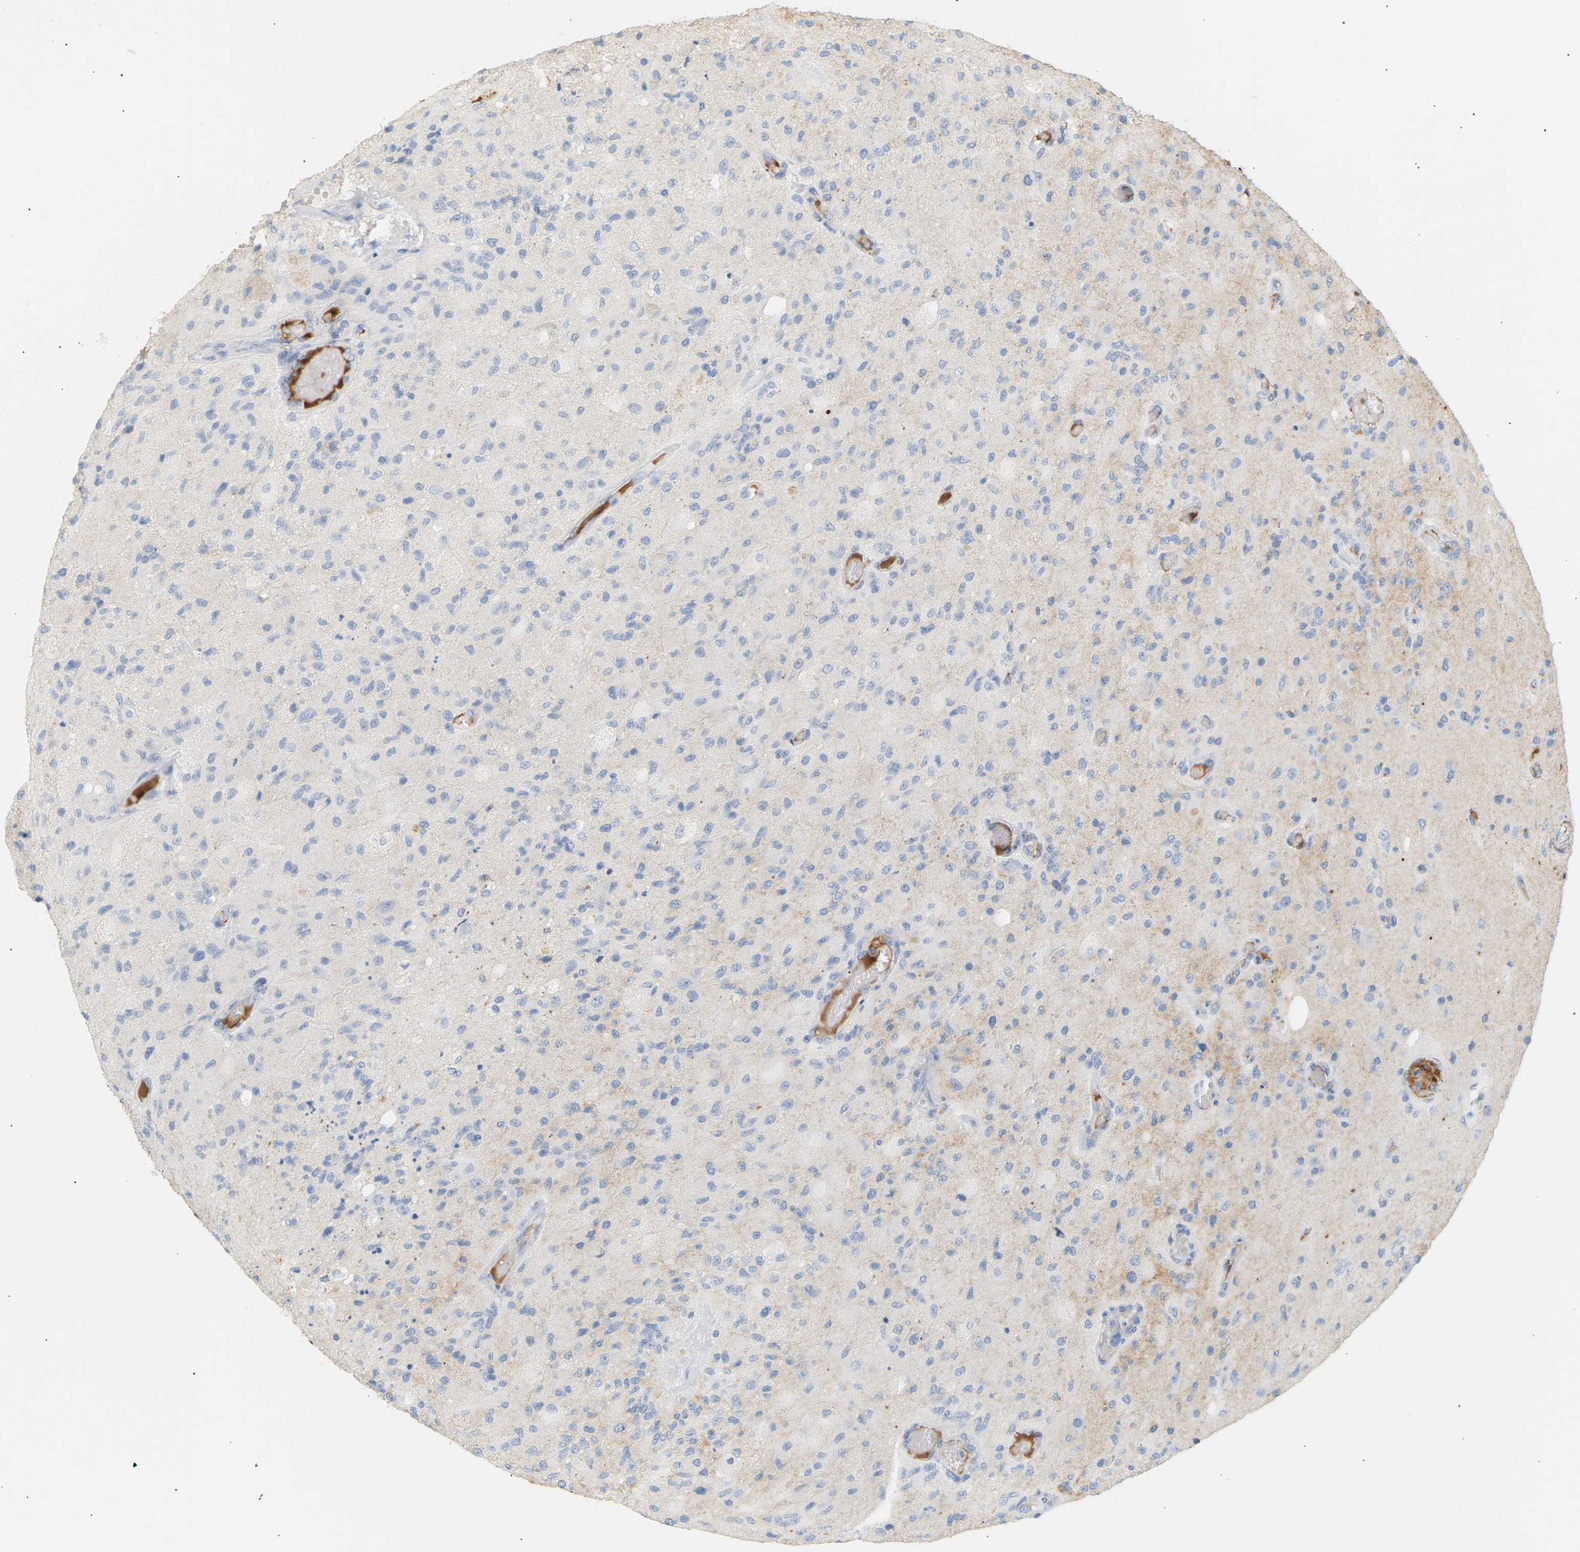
{"staining": {"intensity": "negative", "quantity": "none", "location": "none"}, "tissue": "glioma", "cell_type": "Tumor cells", "image_type": "cancer", "snomed": [{"axis": "morphology", "description": "Normal tissue, NOS"}, {"axis": "morphology", "description": "Glioma, malignant, High grade"}, {"axis": "topography", "description": "Cerebral cortex"}], "caption": "An immunohistochemistry histopathology image of malignant glioma (high-grade) is shown. There is no staining in tumor cells of malignant glioma (high-grade).", "gene": "IGLC3", "patient": {"sex": "male", "age": 77}}